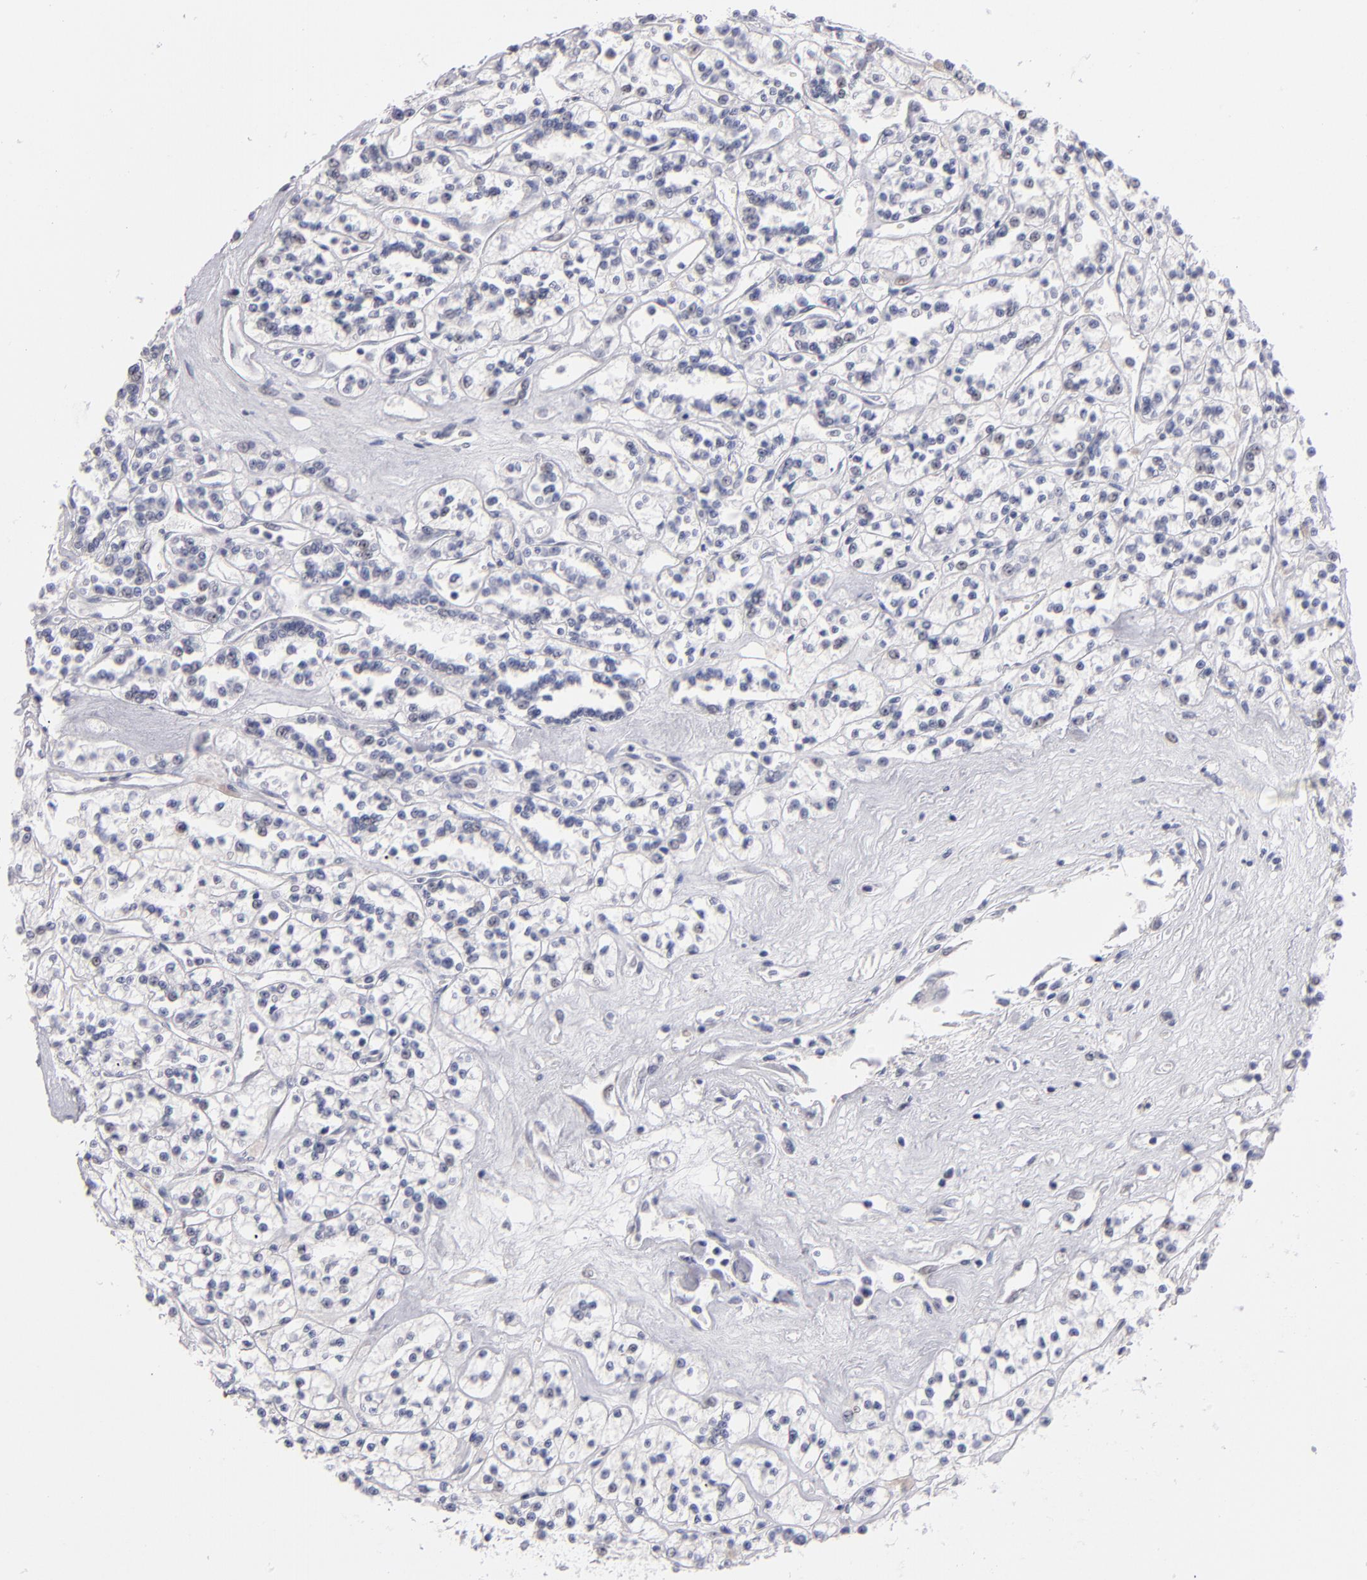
{"staining": {"intensity": "negative", "quantity": "none", "location": "none"}, "tissue": "renal cancer", "cell_type": "Tumor cells", "image_type": "cancer", "snomed": [{"axis": "morphology", "description": "Adenocarcinoma, NOS"}, {"axis": "topography", "description": "Kidney"}], "caption": "This is a image of IHC staining of adenocarcinoma (renal), which shows no expression in tumor cells.", "gene": "TEX11", "patient": {"sex": "female", "age": 76}}